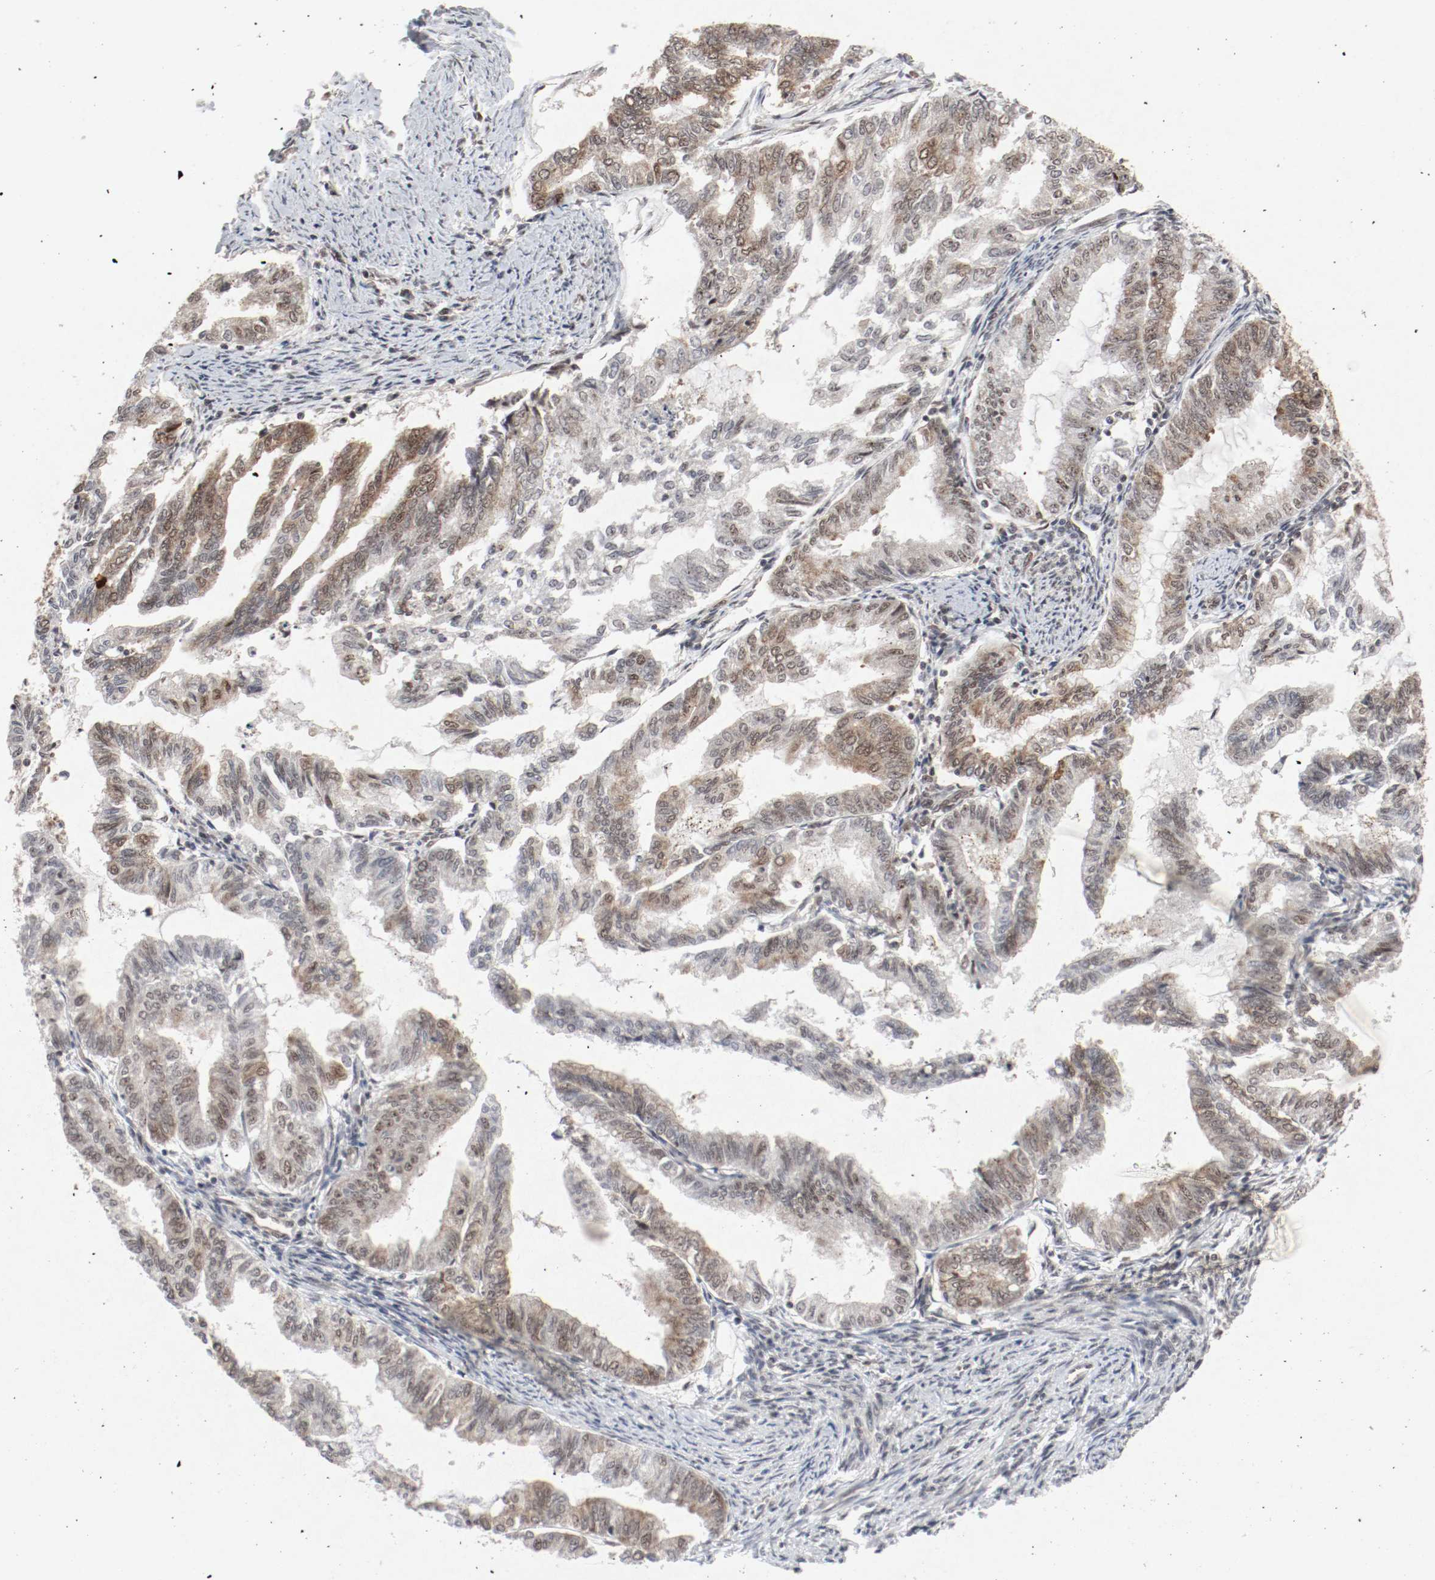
{"staining": {"intensity": "moderate", "quantity": ">75%", "location": "cytoplasmic/membranous,nuclear"}, "tissue": "endometrial cancer", "cell_type": "Tumor cells", "image_type": "cancer", "snomed": [{"axis": "morphology", "description": "Adenocarcinoma, NOS"}, {"axis": "topography", "description": "Endometrium"}], "caption": "A brown stain labels moderate cytoplasmic/membranous and nuclear staining of a protein in human endometrial cancer (adenocarcinoma) tumor cells.", "gene": "CSNK2B", "patient": {"sex": "female", "age": 79}}